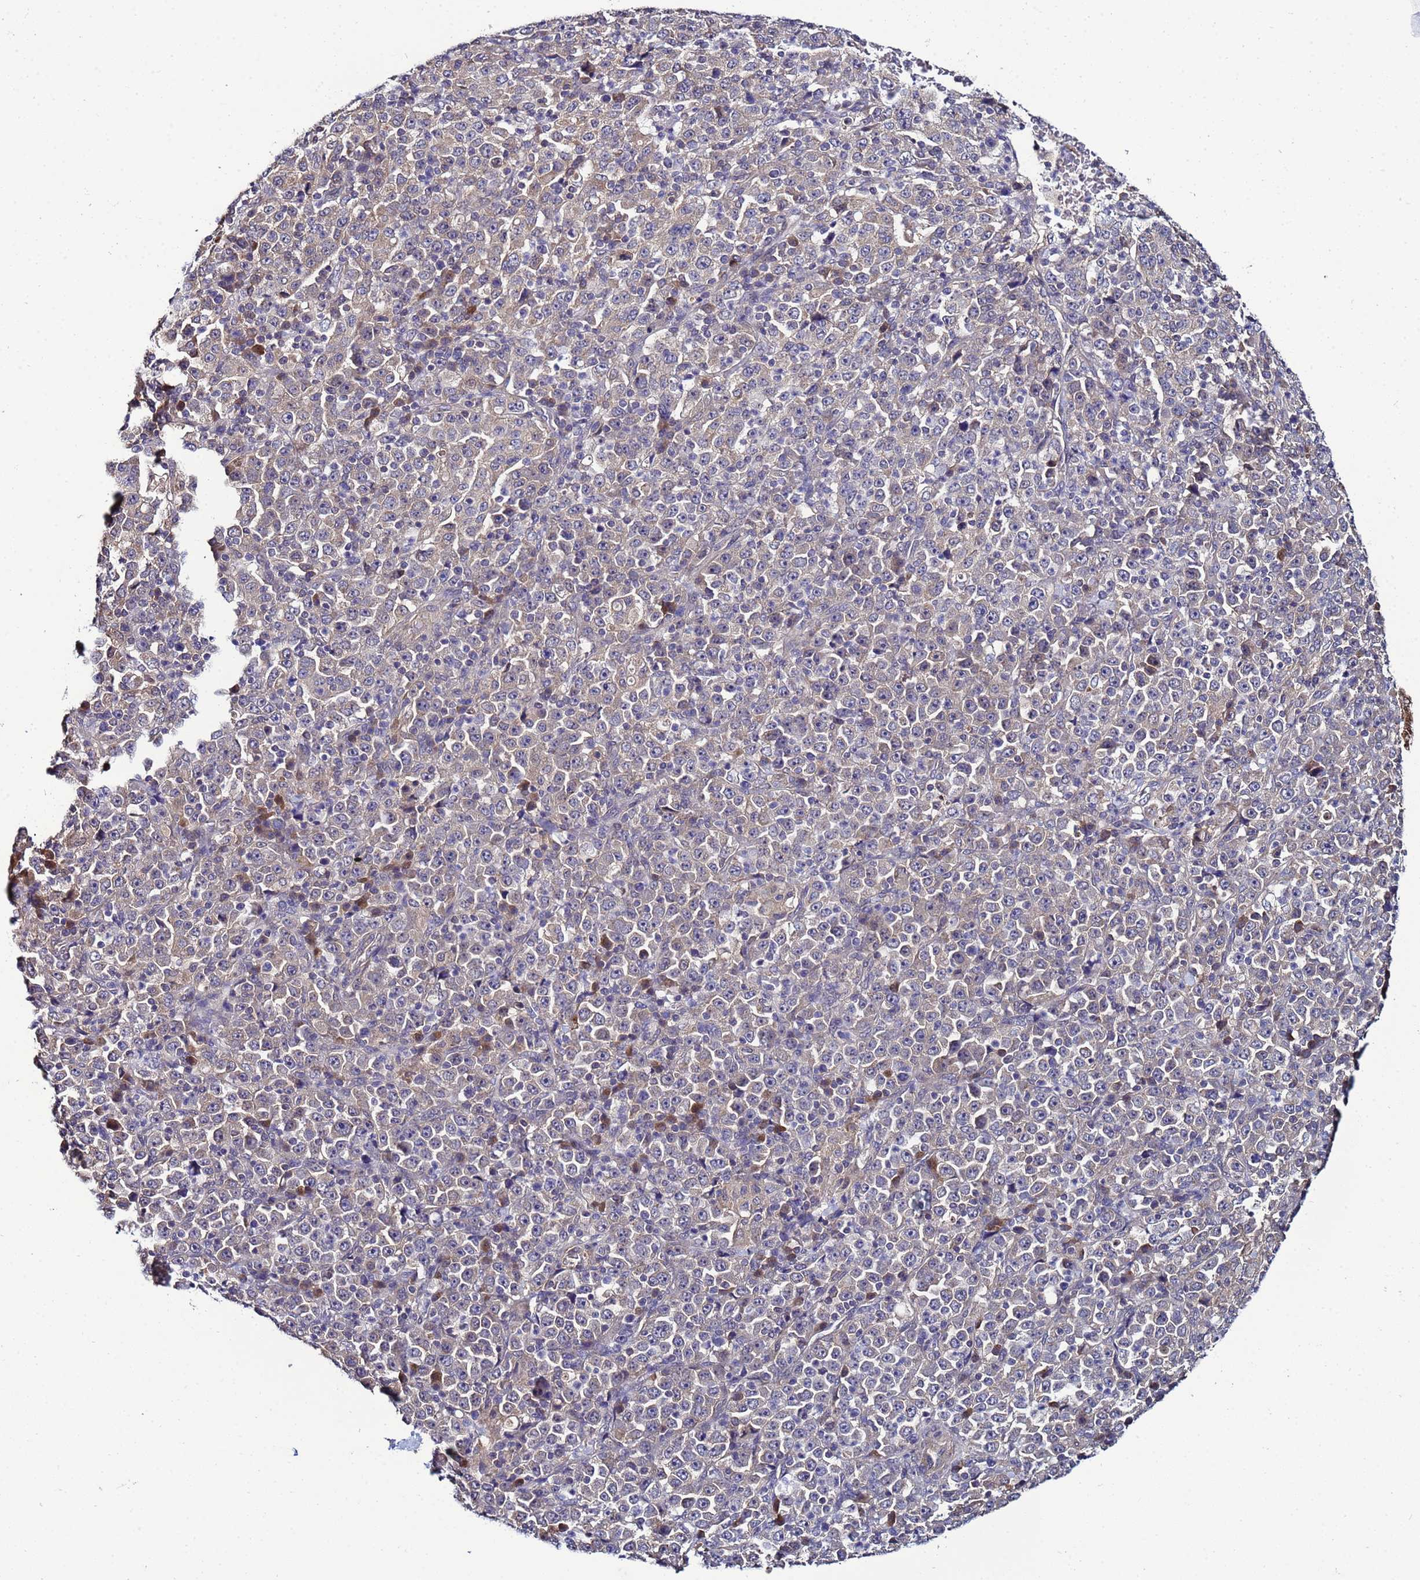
{"staining": {"intensity": "negative", "quantity": "none", "location": "none"}, "tissue": "stomach cancer", "cell_type": "Tumor cells", "image_type": "cancer", "snomed": [{"axis": "morphology", "description": "Normal tissue, NOS"}, {"axis": "morphology", "description": "Adenocarcinoma, NOS"}, {"axis": "topography", "description": "Stomach, upper"}, {"axis": "topography", "description": "Stomach"}], "caption": "Tumor cells are negative for brown protein staining in stomach cancer. The staining is performed using DAB (3,3'-diaminobenzidine) brown chromogen with nuclei counter-stained in using hematoxylin.", "gene": "NAXE", "patient": {"sex": "male", "age": 59}}